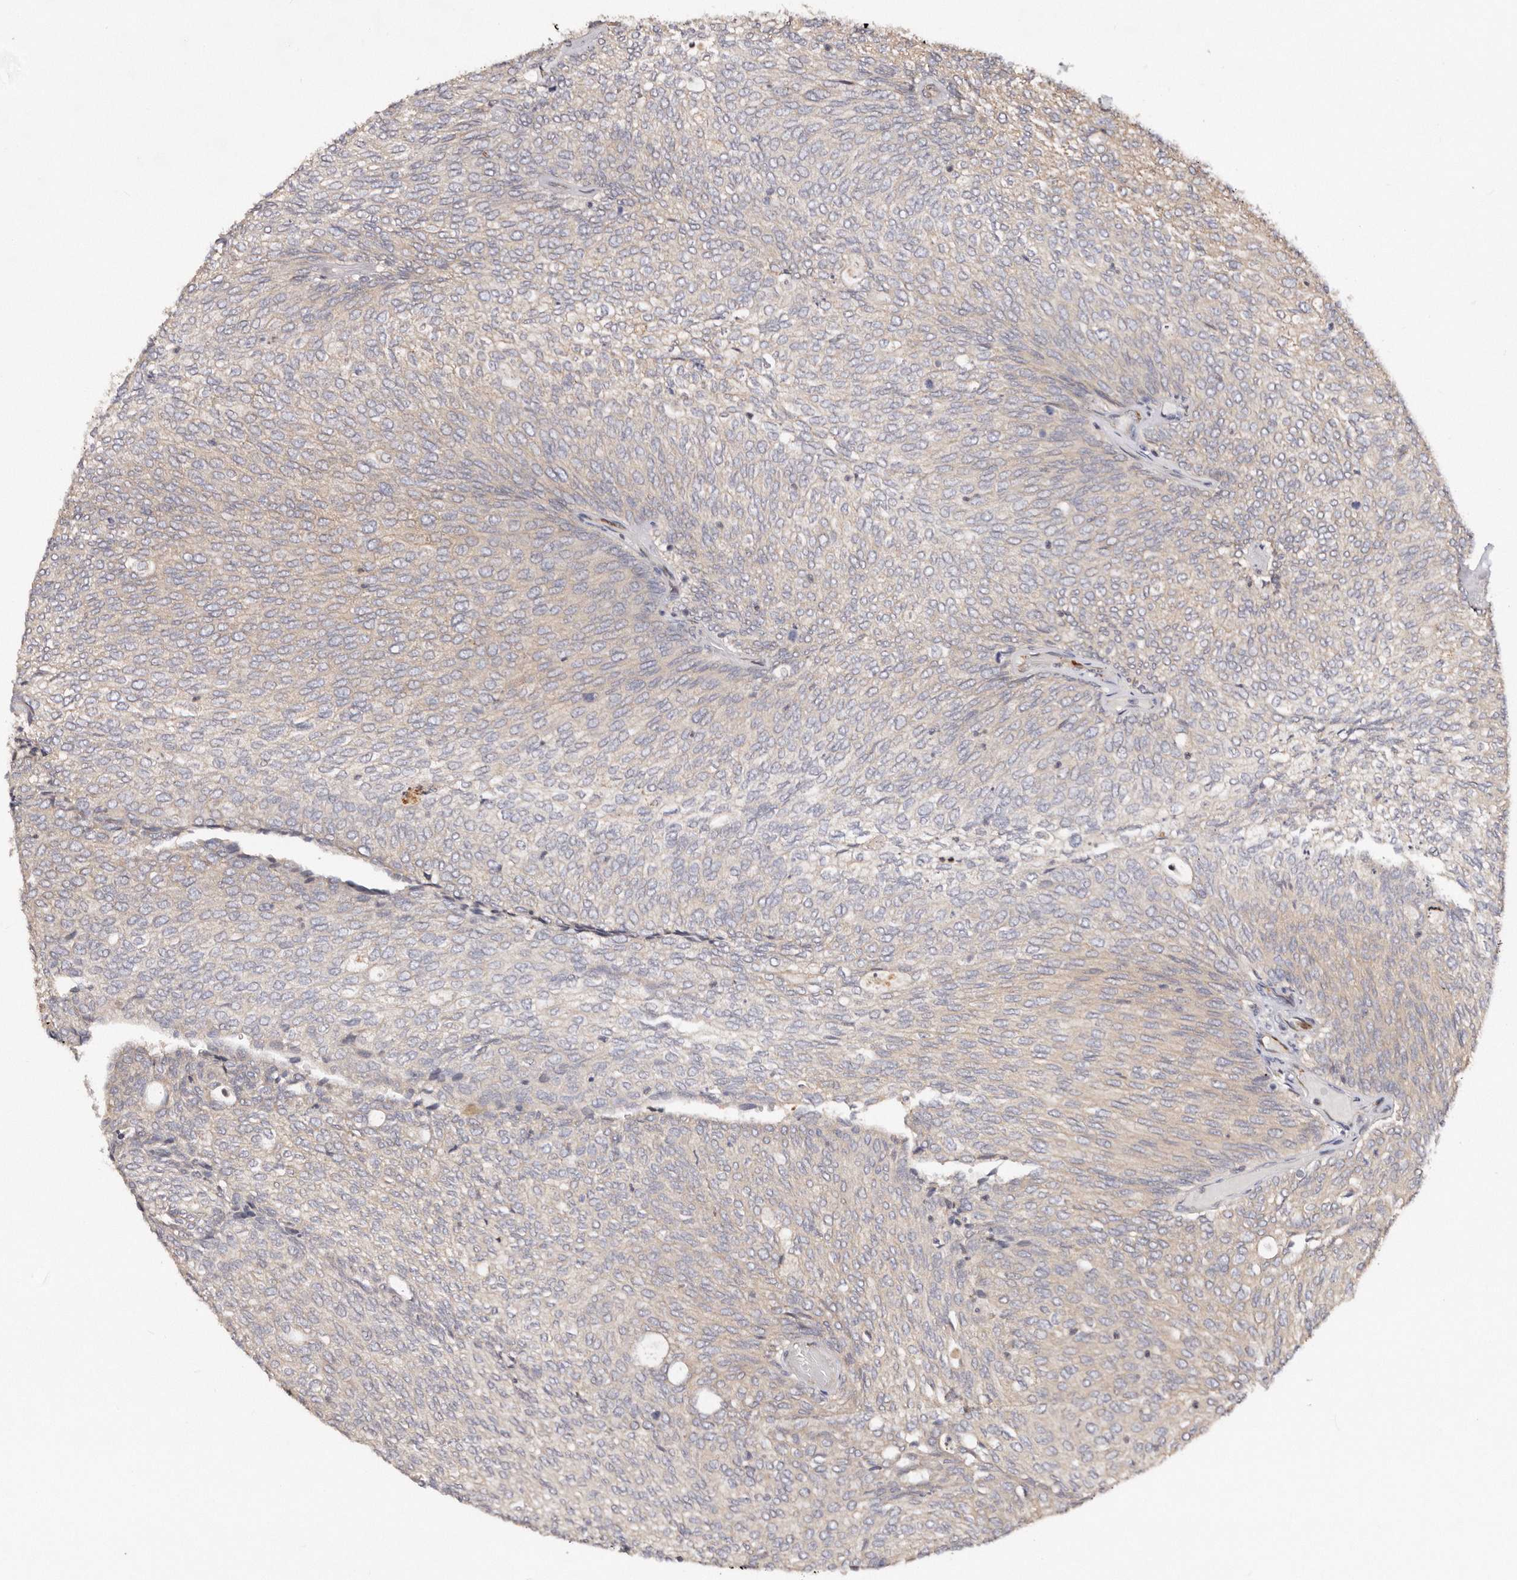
{"staining": {"intensity": "weak", "quantity": "<25%", "location": "cytoplasmic/membranous"}, "tissue": "urothelial cancer", "cell_type": "Tumor cells", "image_type": "cancer", "snomed": [{"axis": "morphology", "description": "Urothelial carcinoma, Low grade"}, {"axis": "topography", "description": "Urinary bladder"}], "caption": "The photomicrograph reveals no staining of tumor cells in low-grade urothelial carcinoma.", "gene": "DACT2", "patient": {"sex": "female", "age": 79}}